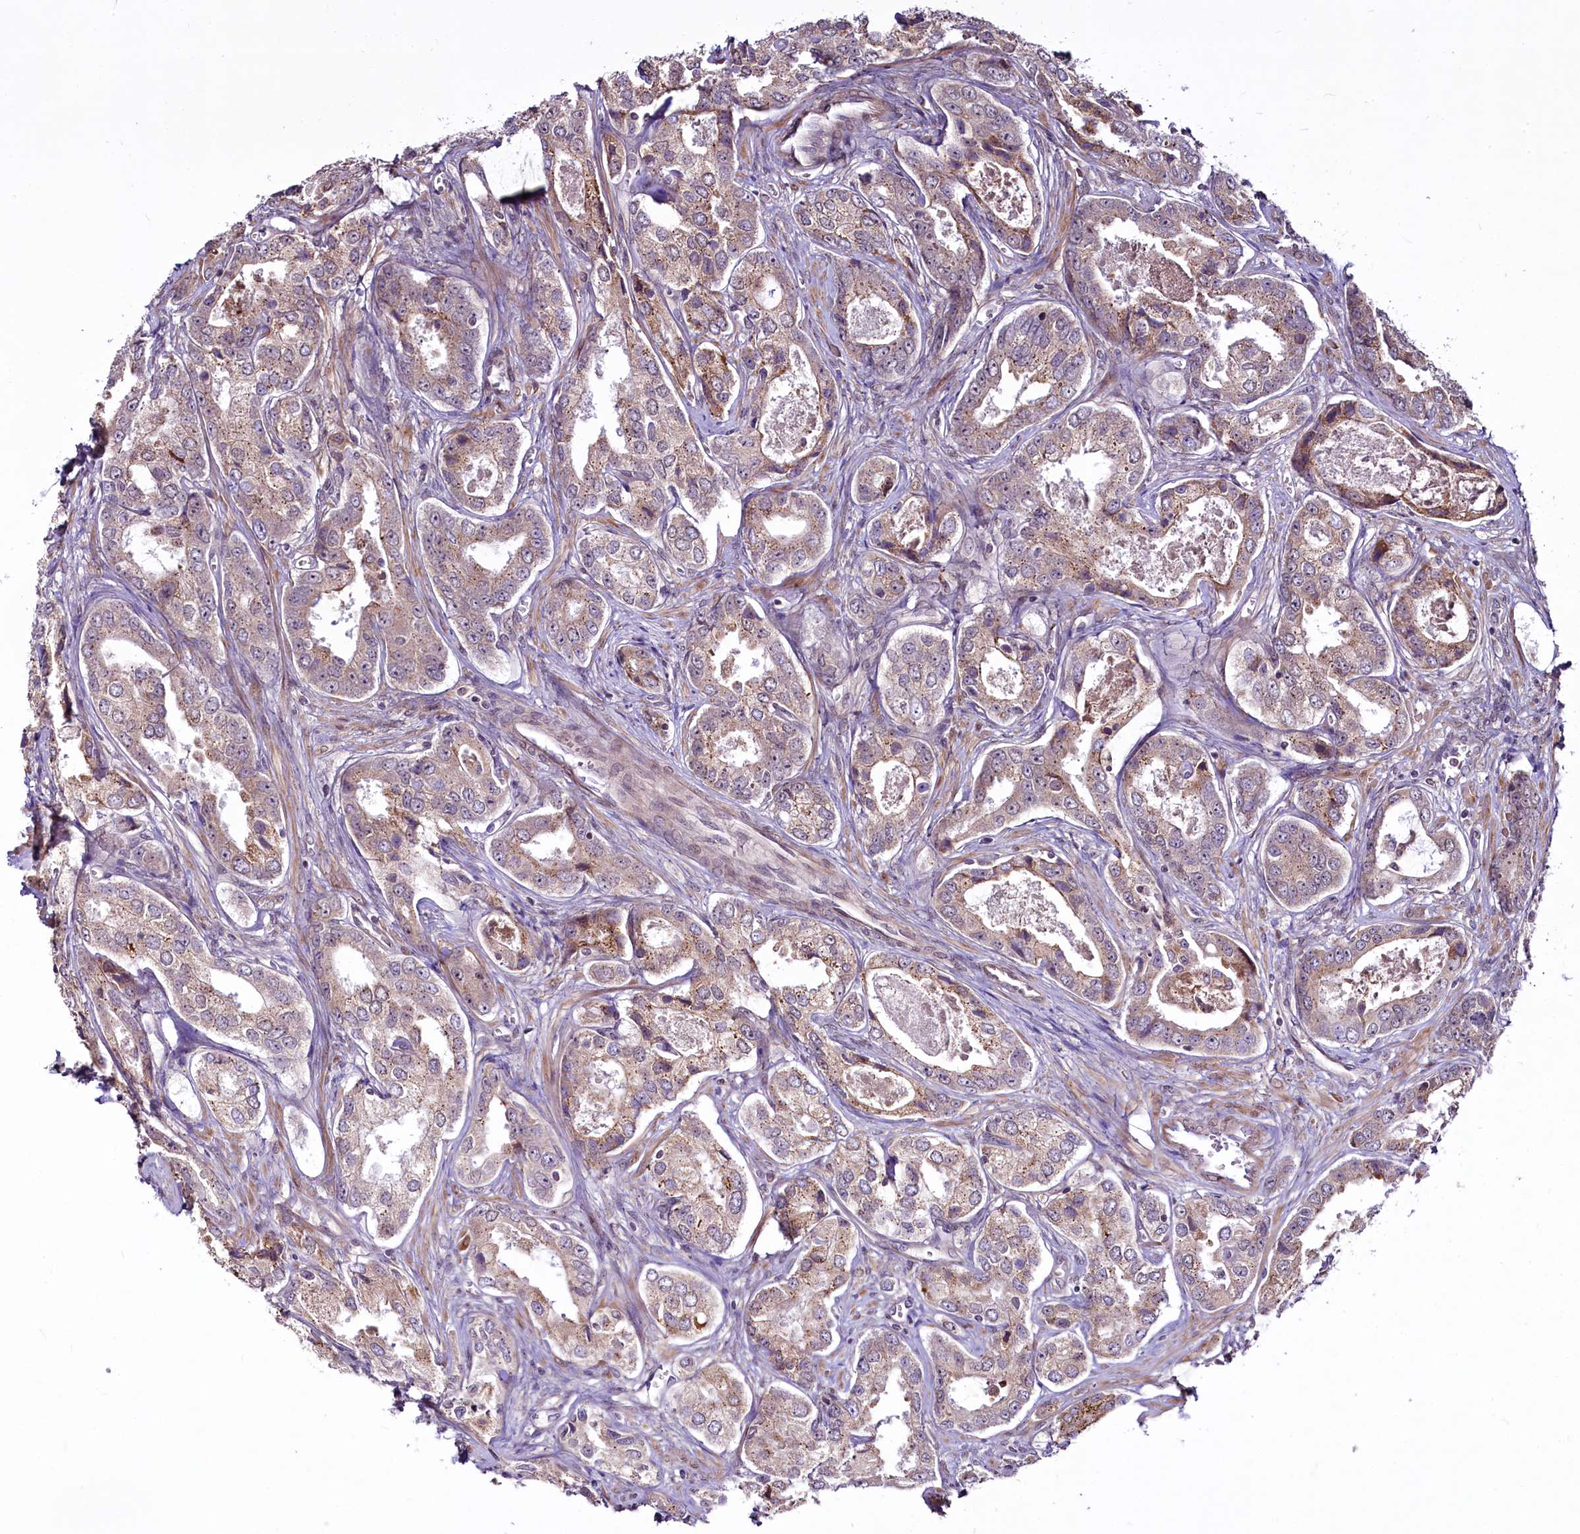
{"staining": {"intensity": "weak", "quantity": "25%-75%", "location": "cytoplasmic/membranous"}, "tissue": "prostate cancer", "cell_type": "Tumor cells", "image_type": "cancer", "snomed": [{"axis": "morphology", "description": "Adenocarcinoma, Low grade"}, {"axis": "topography", "description": "Prostate"}], "caption": "Immunohistochemistry (IHC) staining of adenocarcinoma (low-grade) (prostate), which exhibits low levels of weak cytoplasmic/membranous expression in approximately 25%-75% of tumor cells indicating weak cytoplasmic/membranous protein positivity. The staining was performed using DAB (brown) for protein detection and nuclei were counterstained in hematoxylin (blue).", "gene": "RSBN1", "patient": {"sex": "male", "age": 68}}